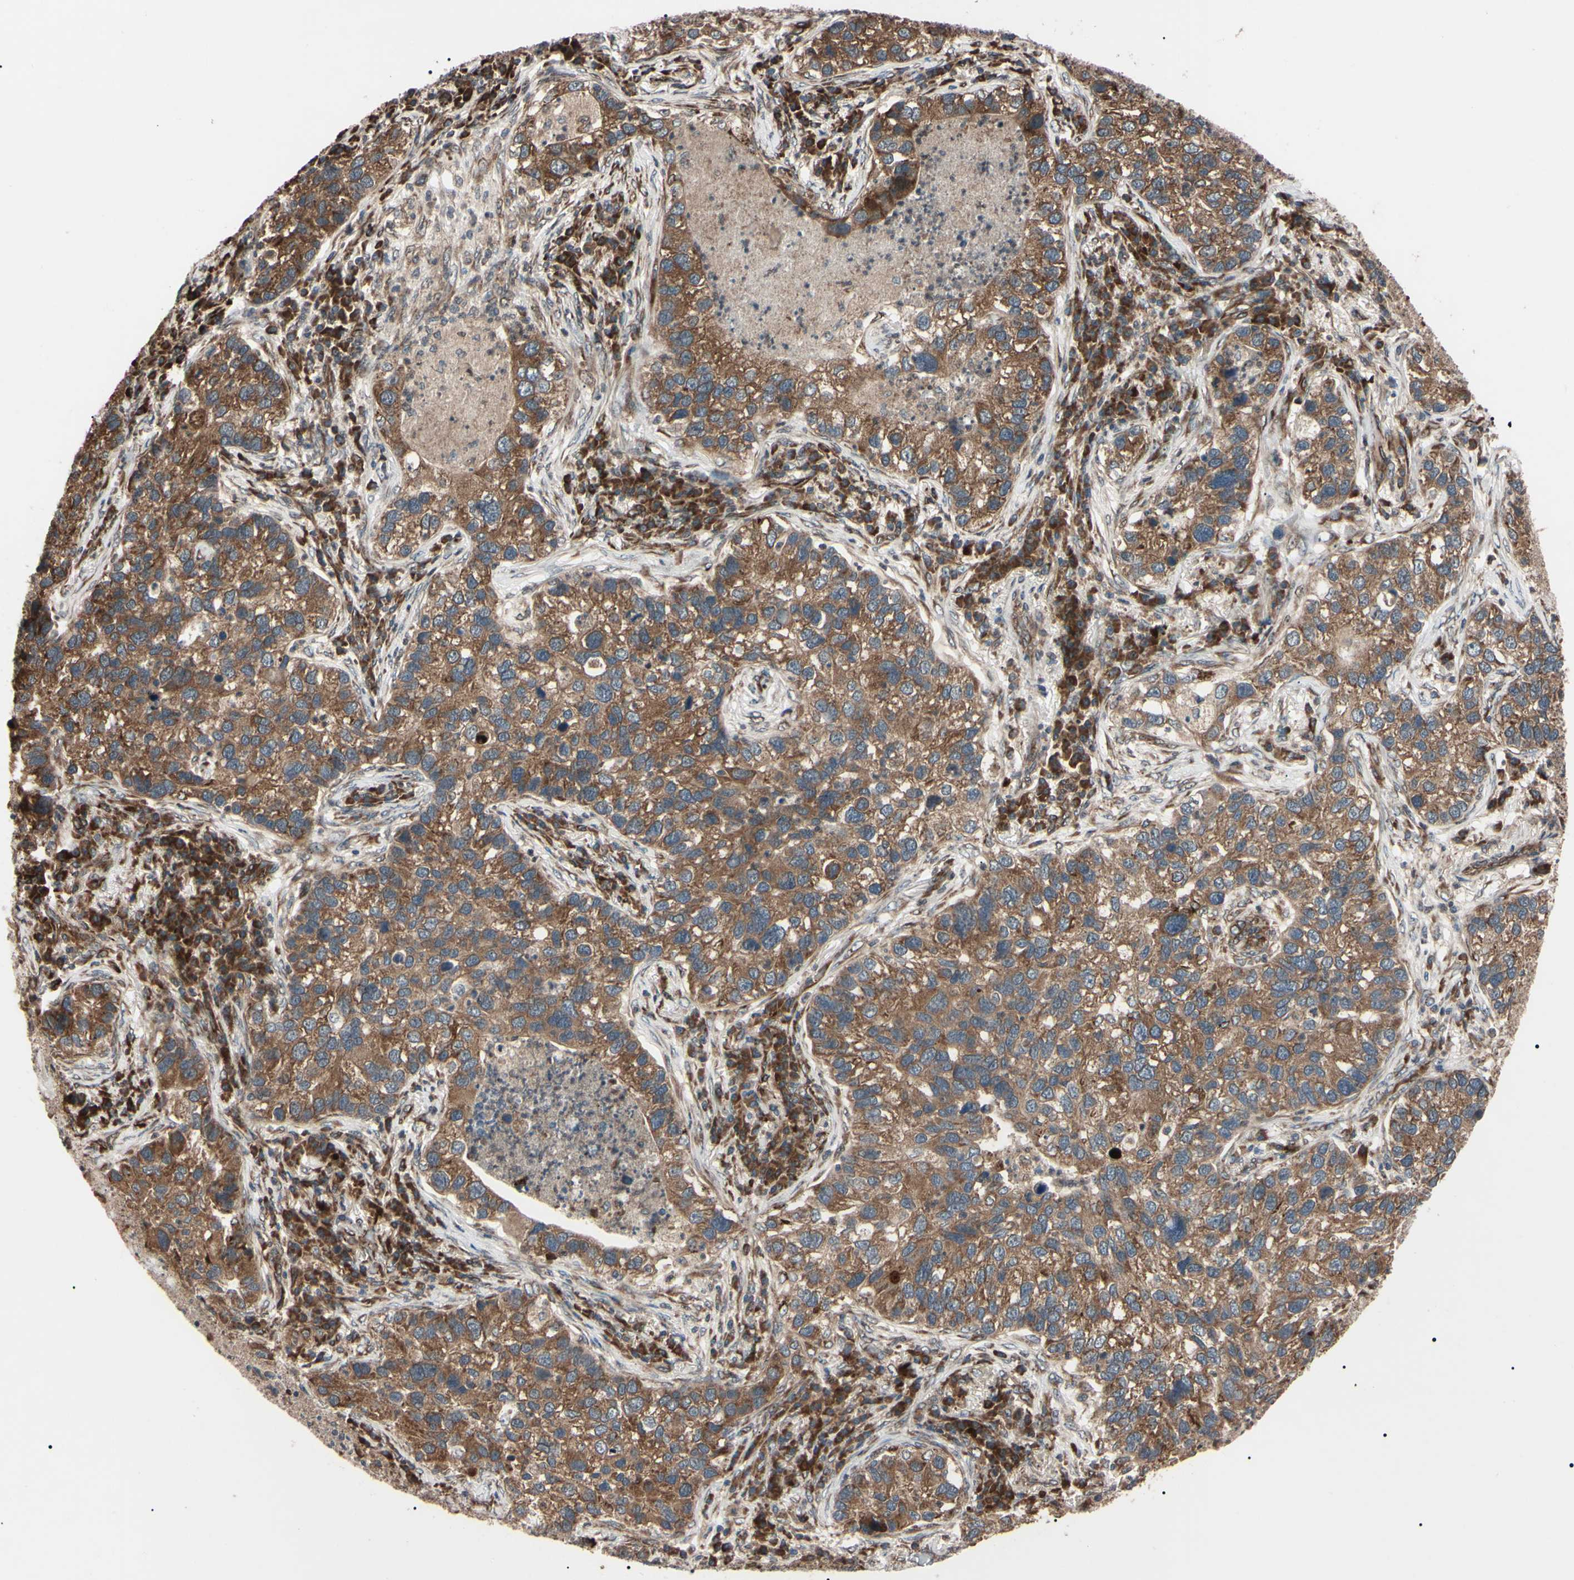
{"staining": {"intensity": "moderate", "quantity": ">75%", "location": "cytoplasmic/membranous"}, "tissue": "lung cancer", "cell_type": "Tumor cells", "image_type": "cancer", "snomed": [{"axis": "morphology", "description": "Normal tissue, NOS"}, {"axis": "morphology", "description": "Adenocarcinoma, NOS"}, {"axis": "topography", "description": "Bronchus"}, {"axis": "topography", "description": "Lung"}], "caption": "IHC of lung cancer (adenocarcinoma) displays medium levels of moderate cytoplasmic/membranous staining in approximately >75% of tumor cells.", "gene": "GUCY1B1", "patient": {"sex": "male", "age": 54}}